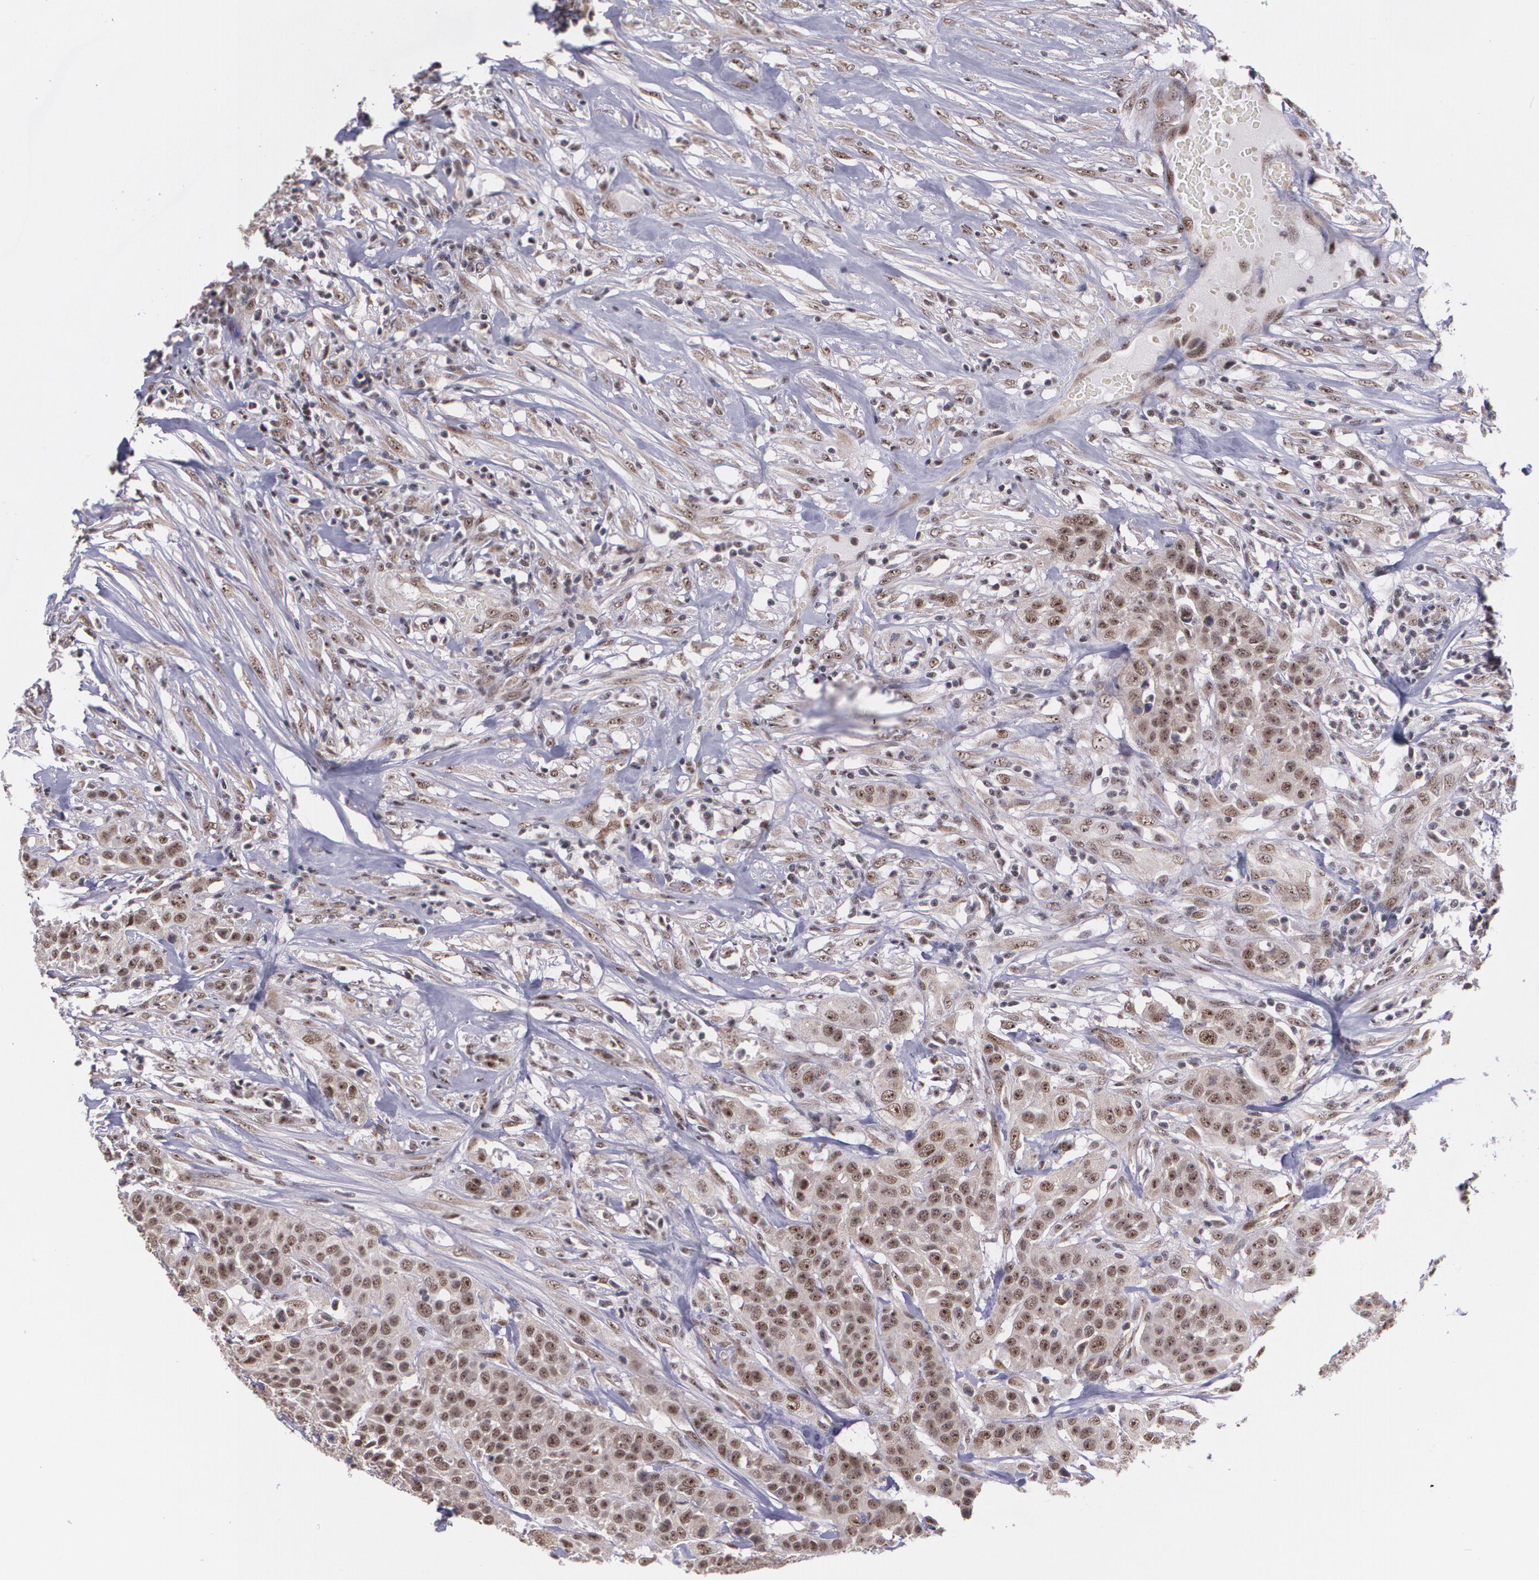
{"staining": {"intensity": "moderate", "quantity": ">75%", "location": "cytoplasmic/membranous,nuclear"}, "tissue": "urothelial cancer", "cell_type": "Tumor cells", "image_type": "cancer", "snomed": [{"axis": "morphology", "description": "Urothelial carcinoma, High grade"}, {"axis": "topography", "description": "Urinary bladder"}], "caption": "Immunohistochemical staining of urothelial cancer displays moderate cytoplasmic/membranous and nuclear protein staining in approximately >75% of tumor cells.", "gene": "C6orf15", "patient": {"sex": "male", "age": 74}}